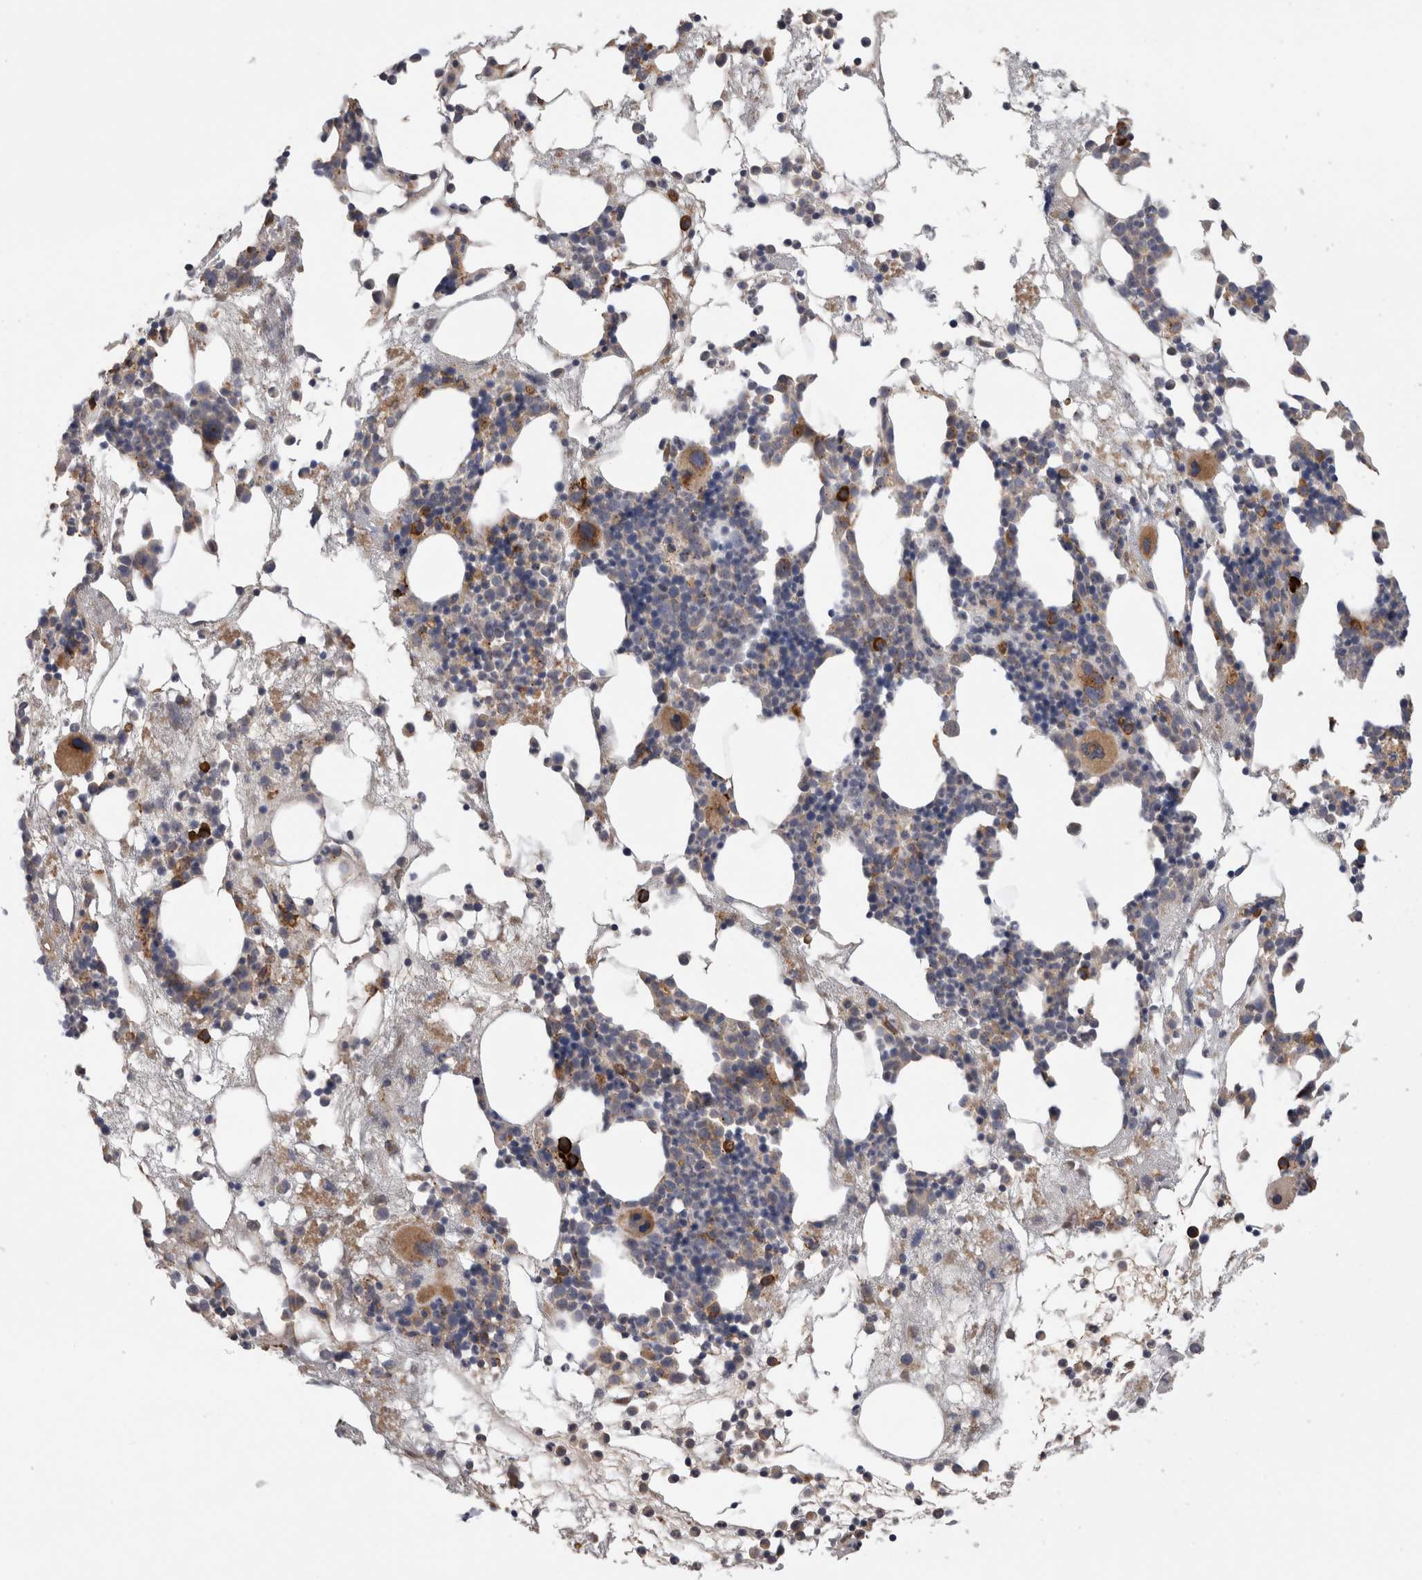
{"staining": {"intensity": "moderate", "quantity": "<25%", "location": "cytoplasmic/membranous"}, "tissue": "bone marrow", "cell_type": "Hematopoietic cells", "image_type": "normal", "snomed": [{"axis": "morphology", "description": "Normal tissue, NOS"}, {"axis": "morphology", "description": "Inflammation, NOS"}, {"axis": "topography", "description": "Bone marrow"}], "caption": "Immunohistochemical staining of unremarkable bone marrow exhibits moderate cytoplasmic/membranous protein staining in about <25% of hematopoietic cells.", "gene": "ZNF341", "patient": {"sex": "female", "age": 81}}